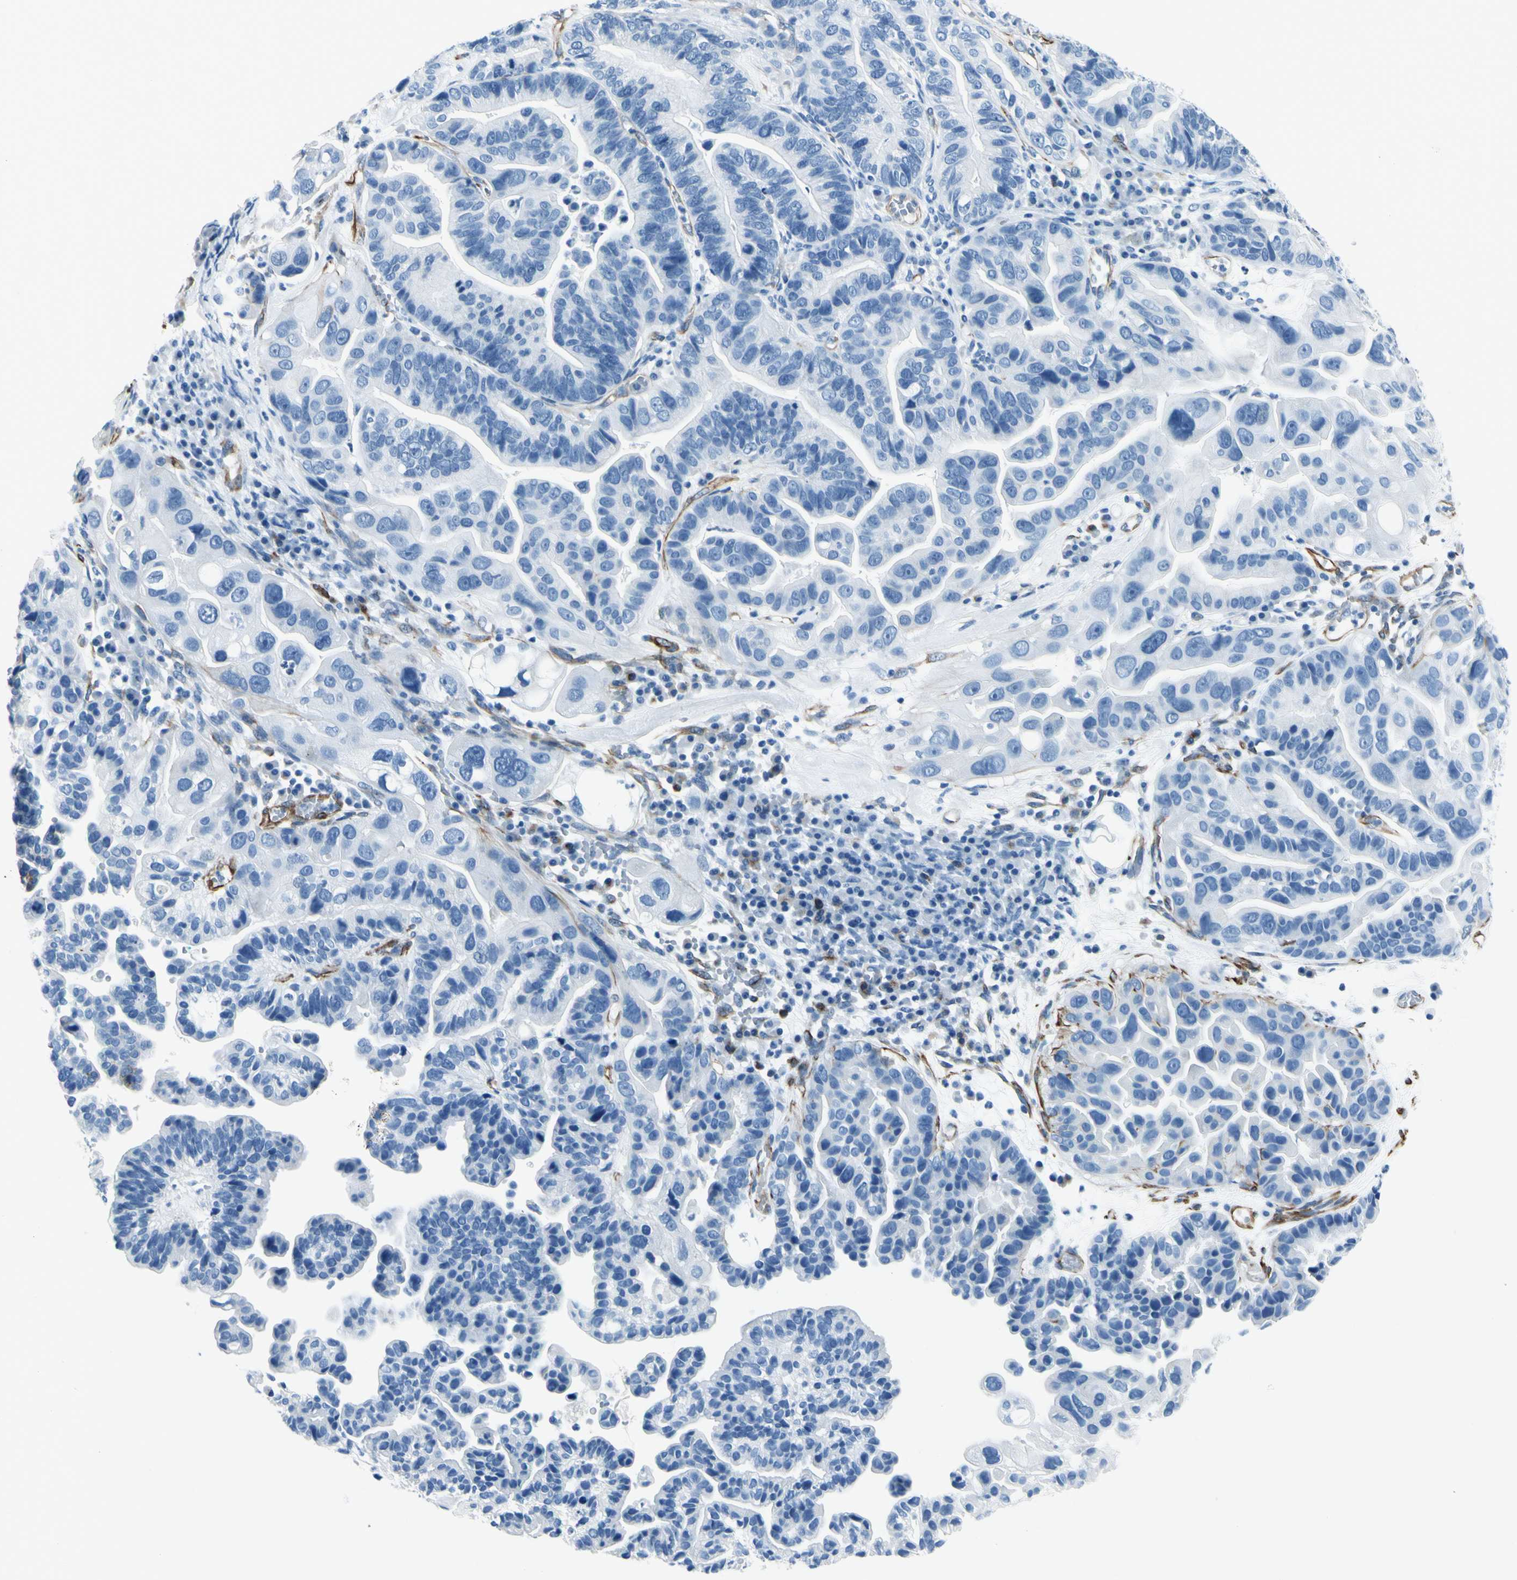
{"staining": {"intensity": "negative", "quantity": "none", "location": "none"}, "tissue": "ovarian cancer", "cell_type": "Tumor cells", "image_type": "cancer", "snomed": [{"axis": "morphology", "description": "Cystadenocarcinoma, serous, NOS"}, {"axis": "topography", "description": "Ovary"}], "caption": "High magnification brightfield microscopy of ovarian cancer (serous cystadenocarcinoma) stained with DAB (brown) and counterstained with hematoxylin (blue): tumor cells show no significant staining.", "gene": "PTH2R", "patient": {"sex": "female", "age": 56}}